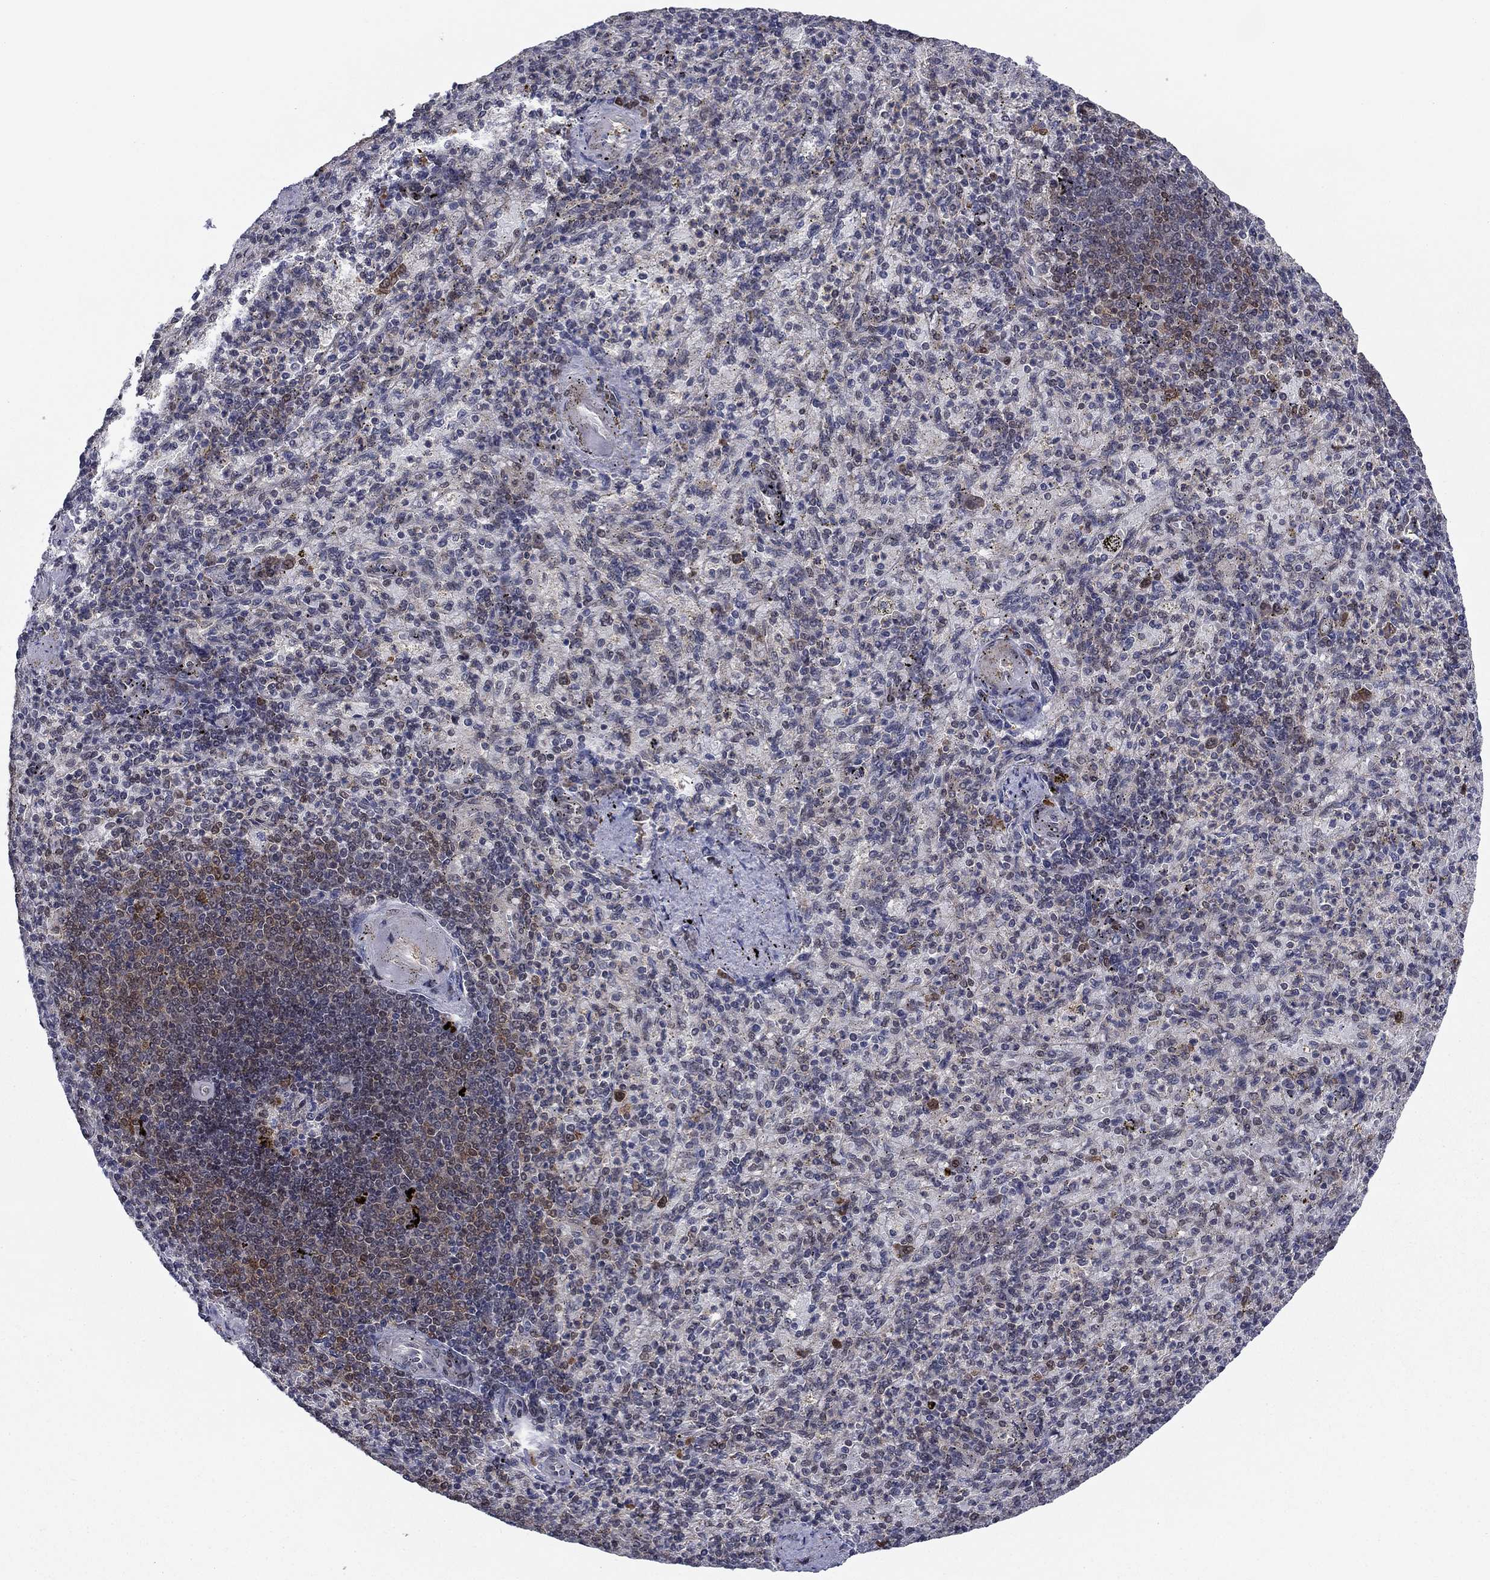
{"staining": {"intensity": "weak", "quantity": "<25%", "location": "nuclear"}, "tissue": "spleen", "cell_type": "Cells in red pulp", "image_type": "normal", "snomed": [{"axis": "morphology", "description": "Normal tissue, NOS"}, {"axis": "topography", "description": "Spleen"}], "caption": "The immunohistochemistry (IHC) photomicrograph has no significant staining in cells in red pulp of spleen. (Immunohistochemistry (ihc), brightfield microscopy, high magnification).", "gene": "FKBP4", "patient": {"sex": "female", "age": 74}}